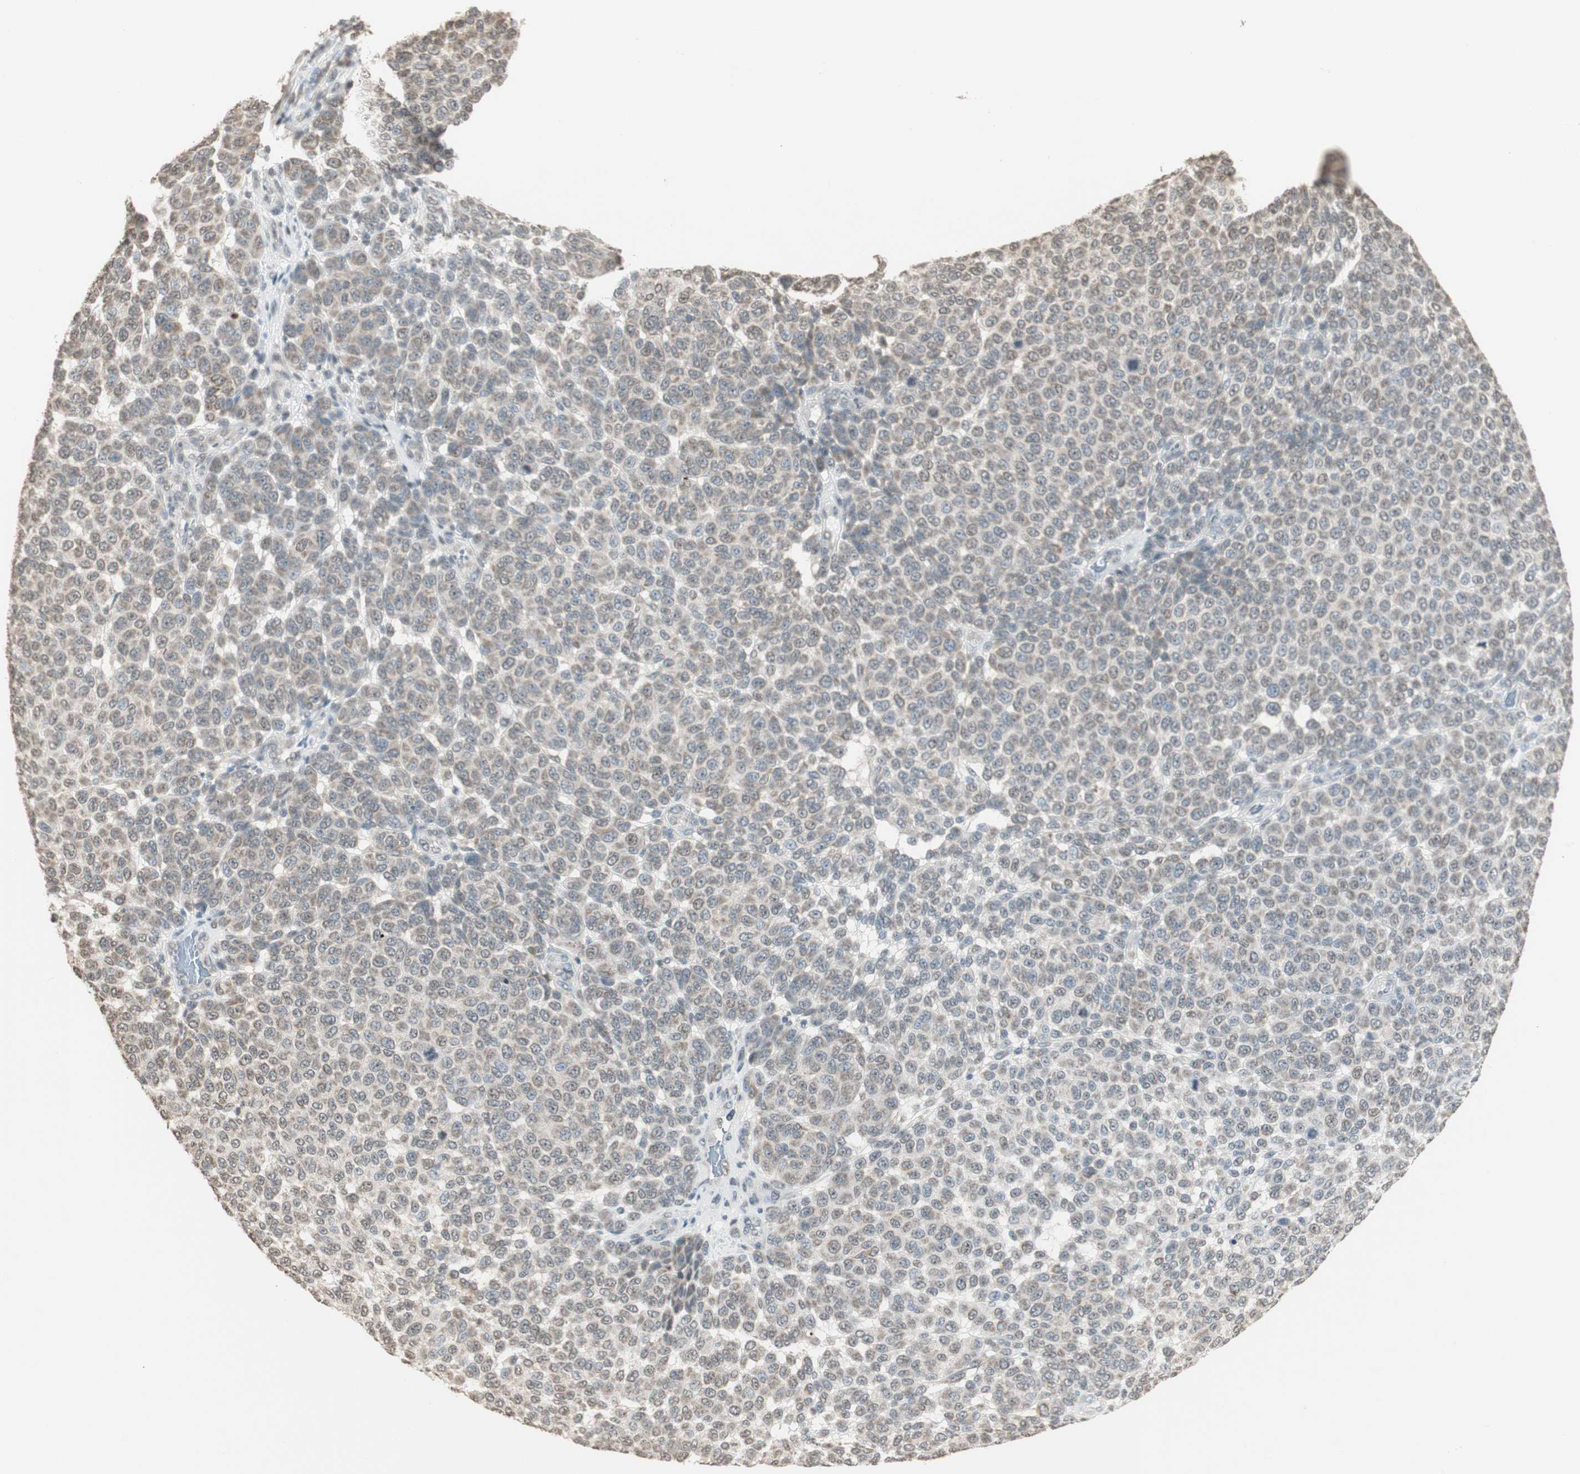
{"staining": {"intensity": "weak", "quantity": "25%-75%", "location": "cytoplasmic/membranous,nuclear"}, "tissue": "melanoma", "cell_type": "Tumor cells", "image_type": "cancer", "snomed": [{"axis": "morphology", "description": "Malignant melanoma, NOS"}, {"axis": "topography", "description": "Skin"}], "caption": "Immunohistochemistry (IHC) of malignant melanoma reveals low levels of weak cytoplasmic/membranous and nuclear staining in approximately 25%-75% of tumor cells.", "gene": "PRELID1", "patient": {"sex": "male", "age": 59}}